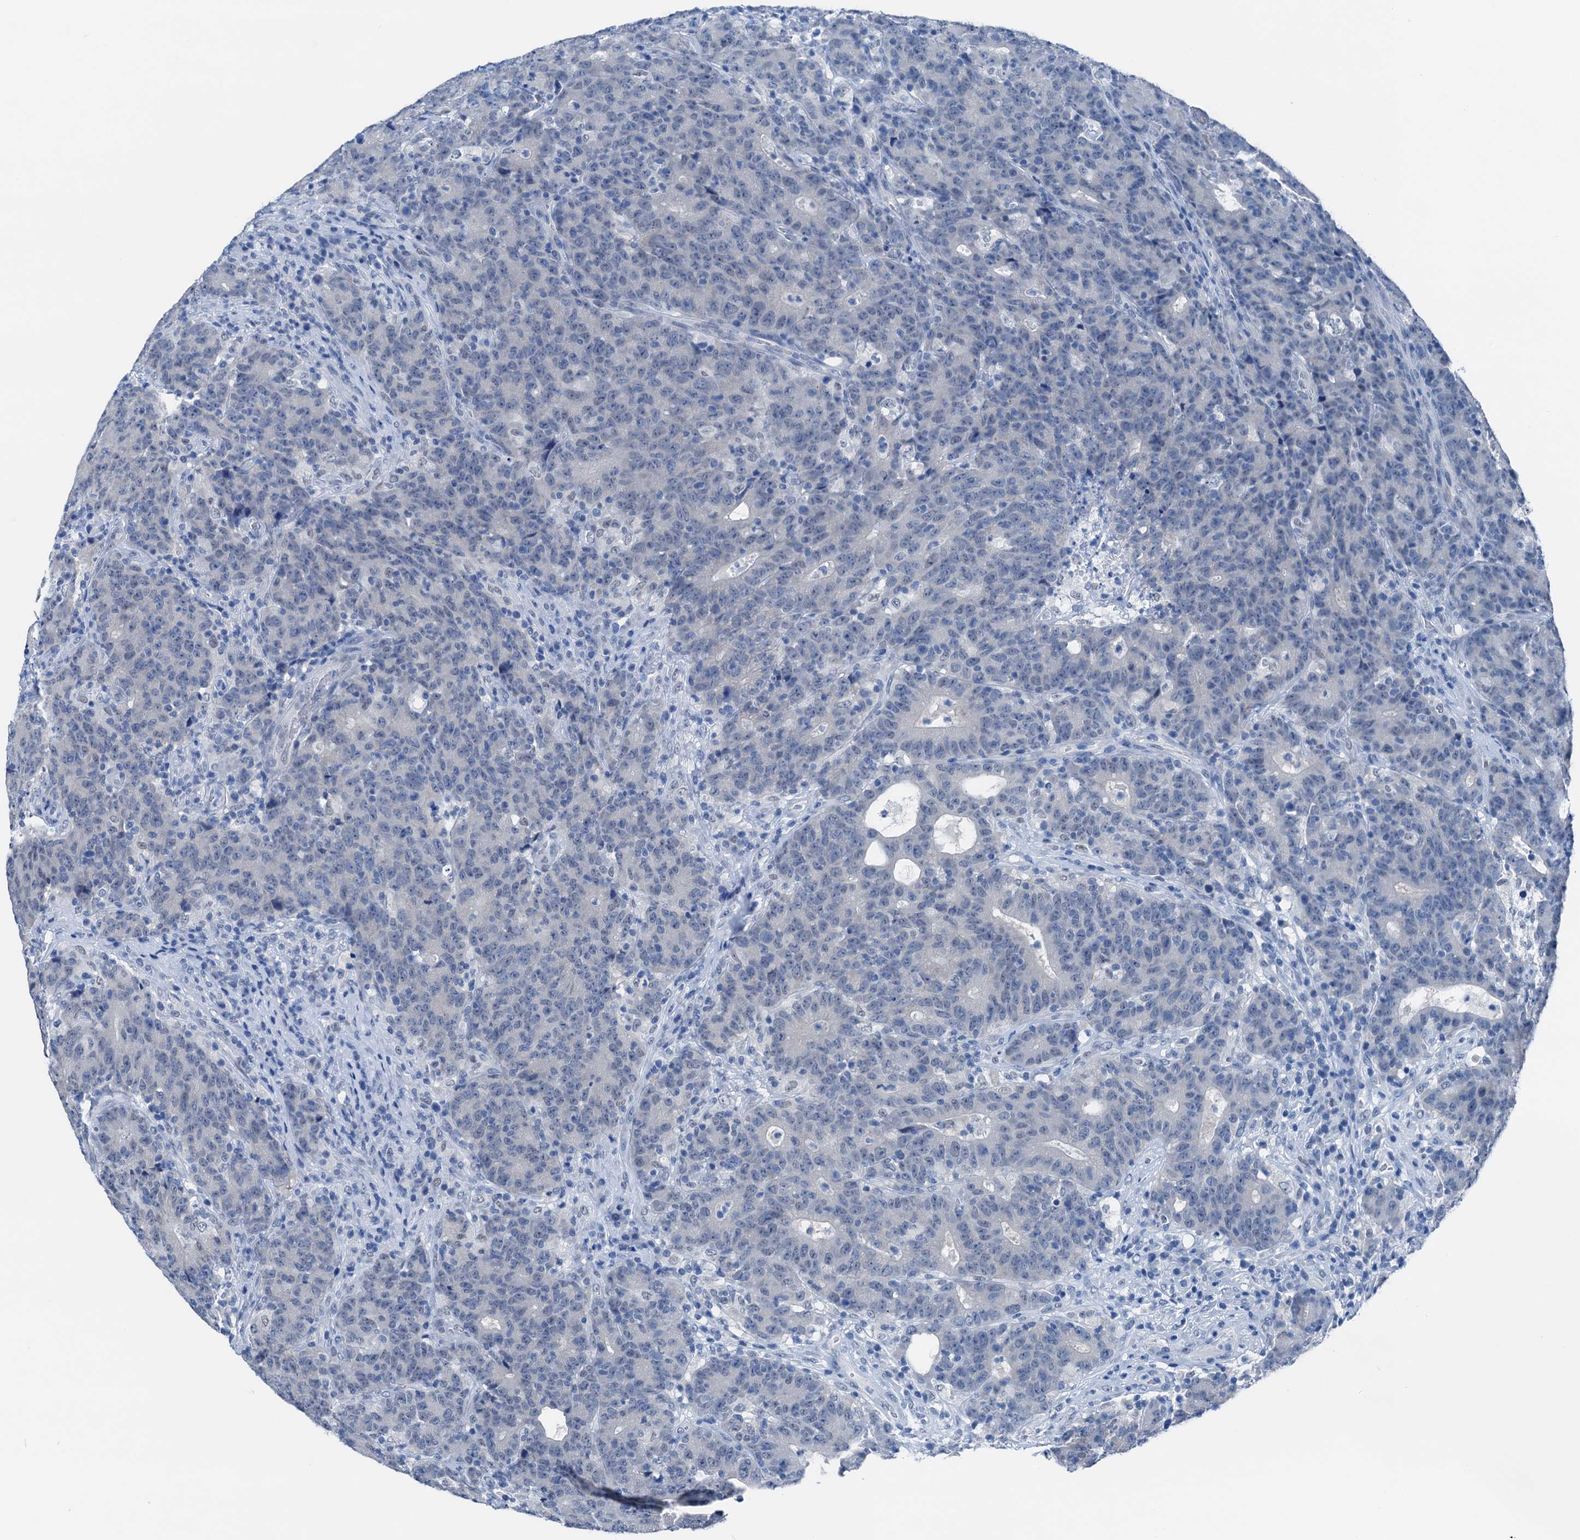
{"staining": {"intensity": "negative", "quantity": "none", "location": "none"}, "tissue": "colorectal cancer", "cell_type": "Tumor cells", "image_type": "cancer", "snomed": [{"axis": "morphology", "description": "Adenocarcinoma, NOS"}, {"axis": "topography", "description": "Colon"}], "caption": "Immunohistochemistry photomicrograph of human colorectal adenocarcinoma stained for a protein (brown), which exhibits no staining in tumor cells.", "gene": "CBLN3", "patient": {"sex": "female", "age": 75}}